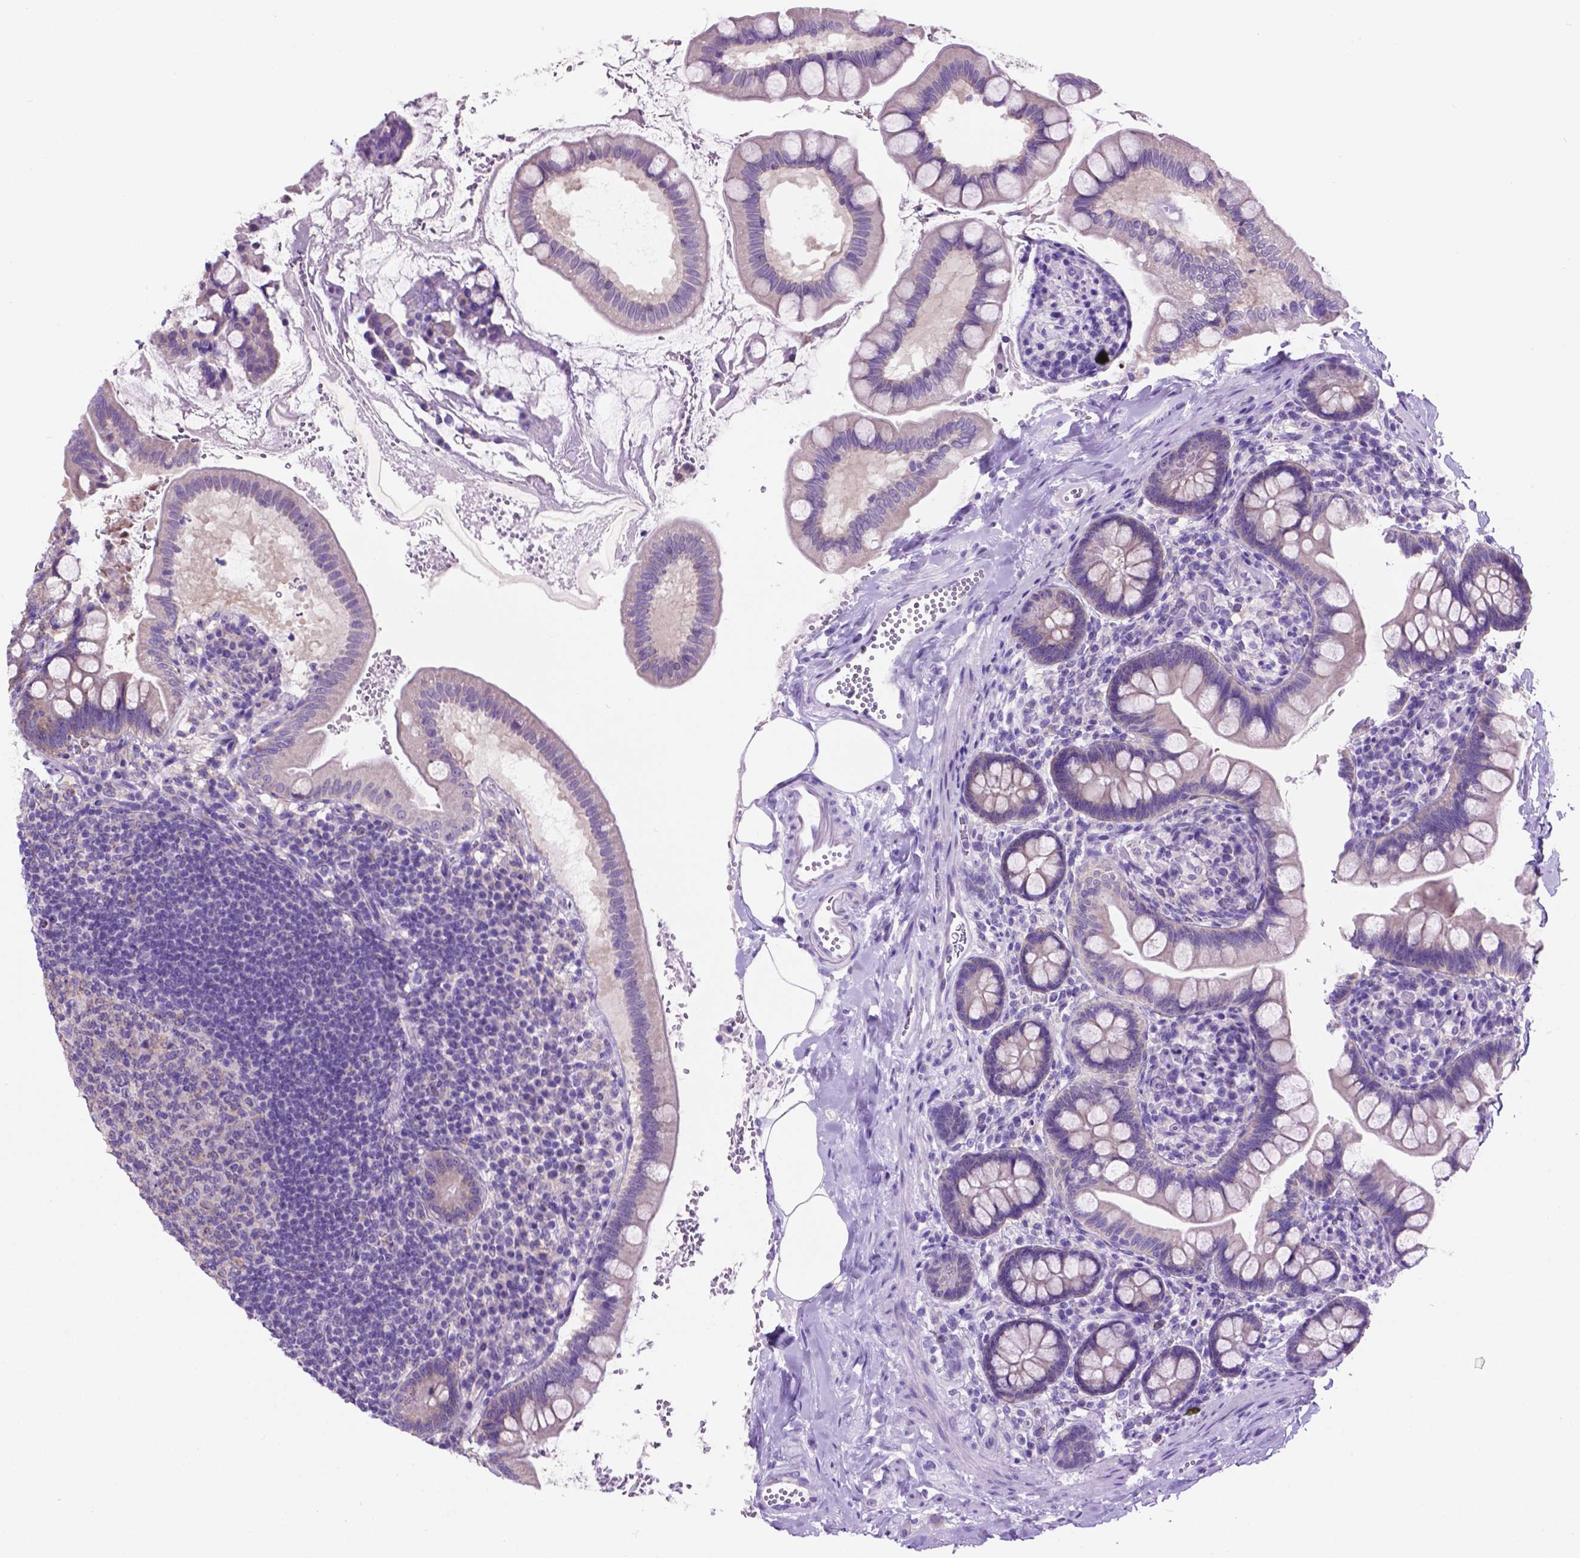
{"staining": {"intensity": "negative", "quantity": "none", "location": "none"}, "tissue": "small intestine", "cell_type": "Glandular cells", "image_type": "normal", "snomed": [{"axis": "morphology", "description": "Normal tissue, NOS"}, {"axis": "topography", "description": "Small intestine"}], "caption": "The image demonstrates no significant expression in glandular cells of small intestine.", "gene": "SPDYA", "patient": {"sex": "female", "age": 56}}